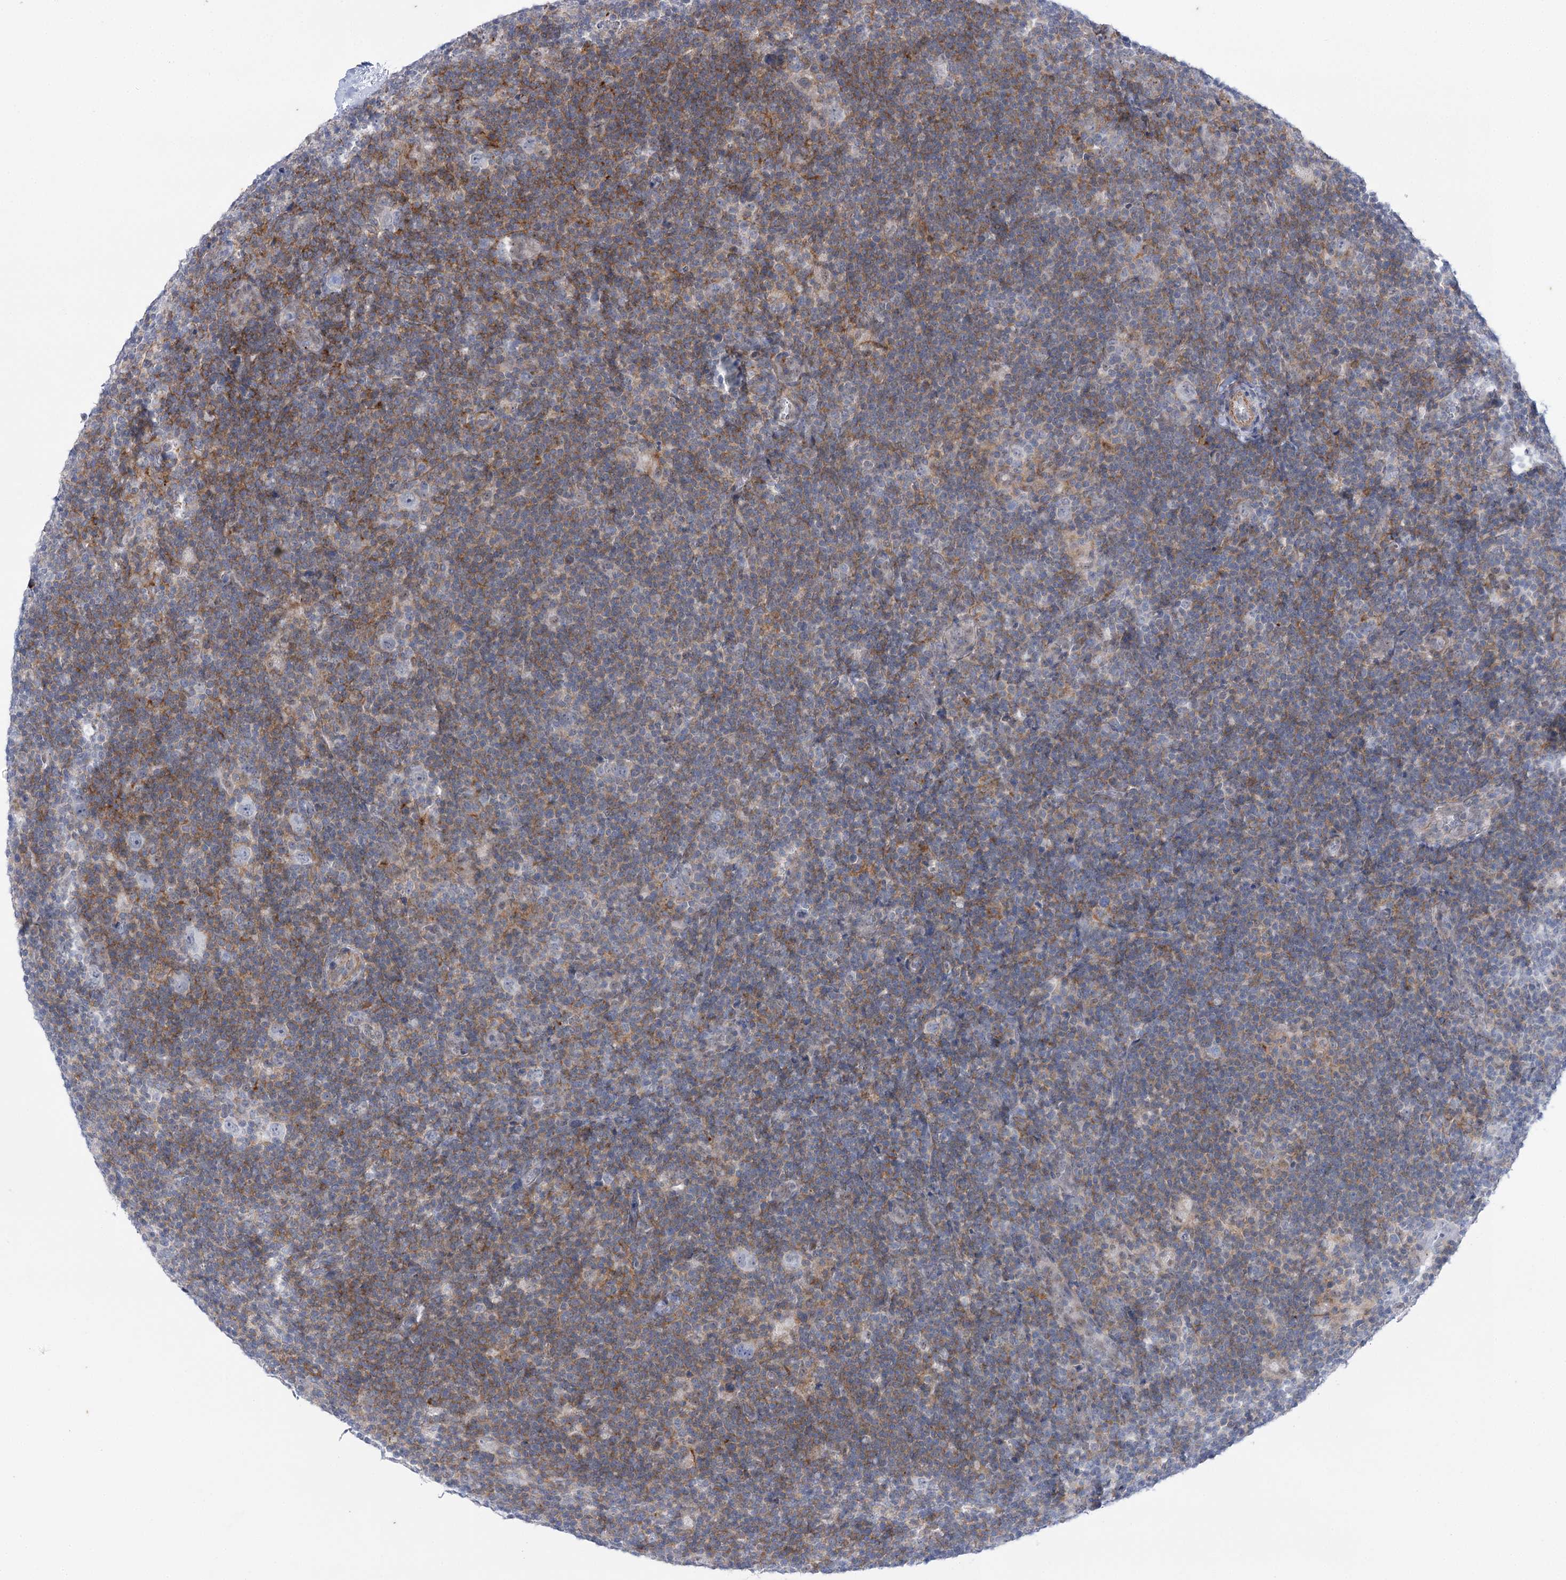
{"staining": {"intensity": "negative", "quantity": "none", "location": "none"}, "tissue": "lymphoma", "cell_type": "Tumor cells", "image_type": "cancer", "snomed": [{"axis": "morphology", "description": "Hodgkin's disease, NOS"}, {"axis": "topography", "description": "Lymph node"}], "caption": "Protein analysis of lymphoma reveals no significant expression in tumor cells.", "gene": "AGXT2", "patient": {"sex": "female", "age": 57}}